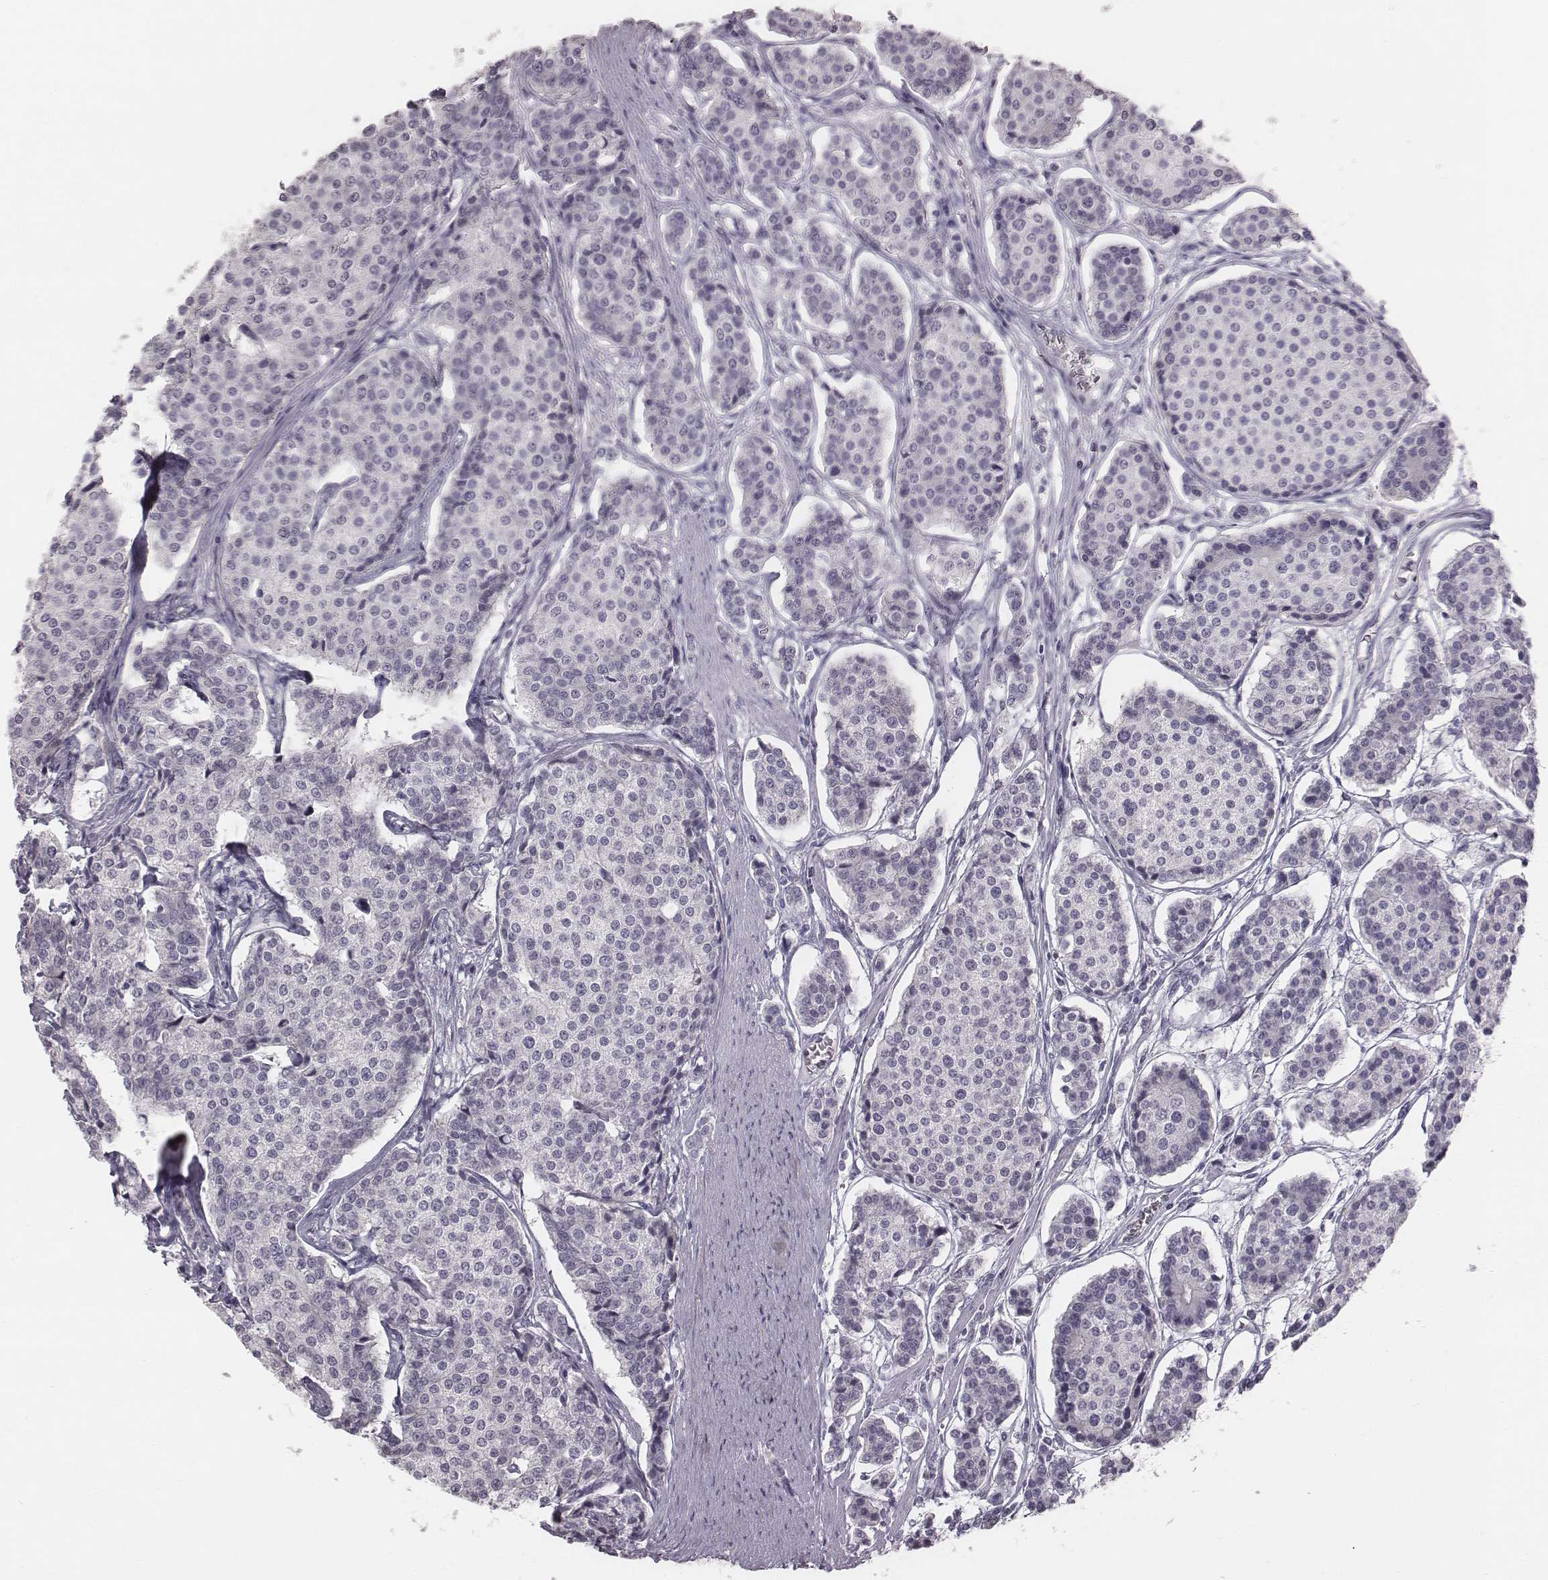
{"staining": {"intensity": "negative", "quantity": "none", "location": "none"}, "tissue": "carcinoid", "cell_type": "Tumor cells", "image_type": "cancer", "snomed": [{"axis": "morphology", "description": "Carcinoid, malignant, NOS"}, {"axis": "topography", "description": "Small intestine"}], "caption": "Tumor cells show no significant expression in carcinoid (malignant).", "gene": "C6orf58", "patient": {"sex": "female", "age": 65}}